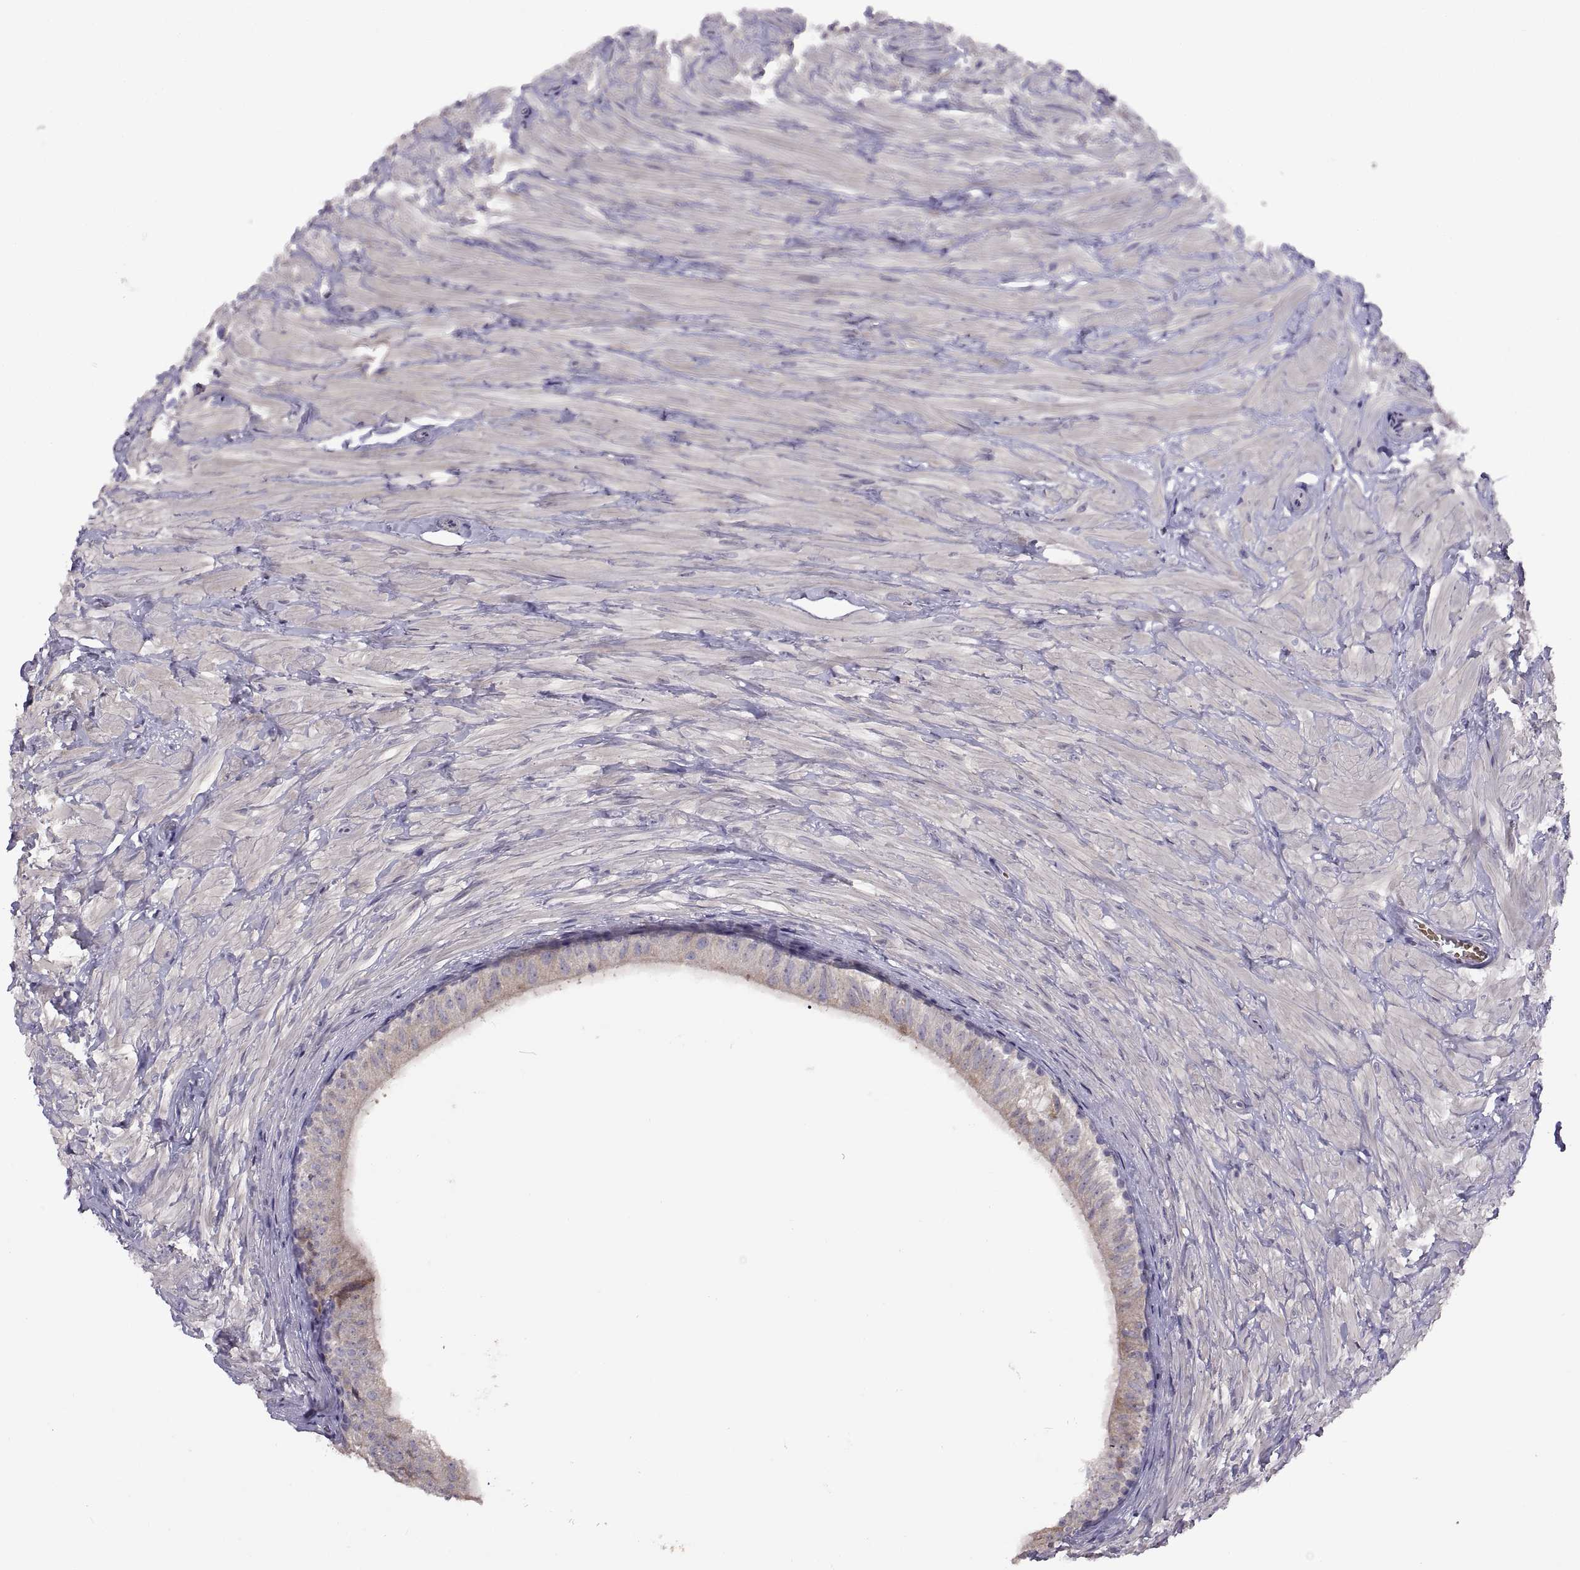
{"staining": {"intensity": "weak", "quantity": "25%-75%", "location": "cytoplasmic/membranous"}, "tissue": "epididymis", "cell_type": "Glandular cells", "image_type": "normal", "snomed": [{"axis": "morphology", "description": "Normal tissue, NOS"}, {"axis": "topography", "description": "Epididymis"}], "caption": "Weak cytoplasmic/membranous positivity for a protein is identified in about 25%-75% of glandular cells of unremarkable epididymis using IHC.", "gene": "DOK3", "patient": {"sex": "male", "age": 32}}